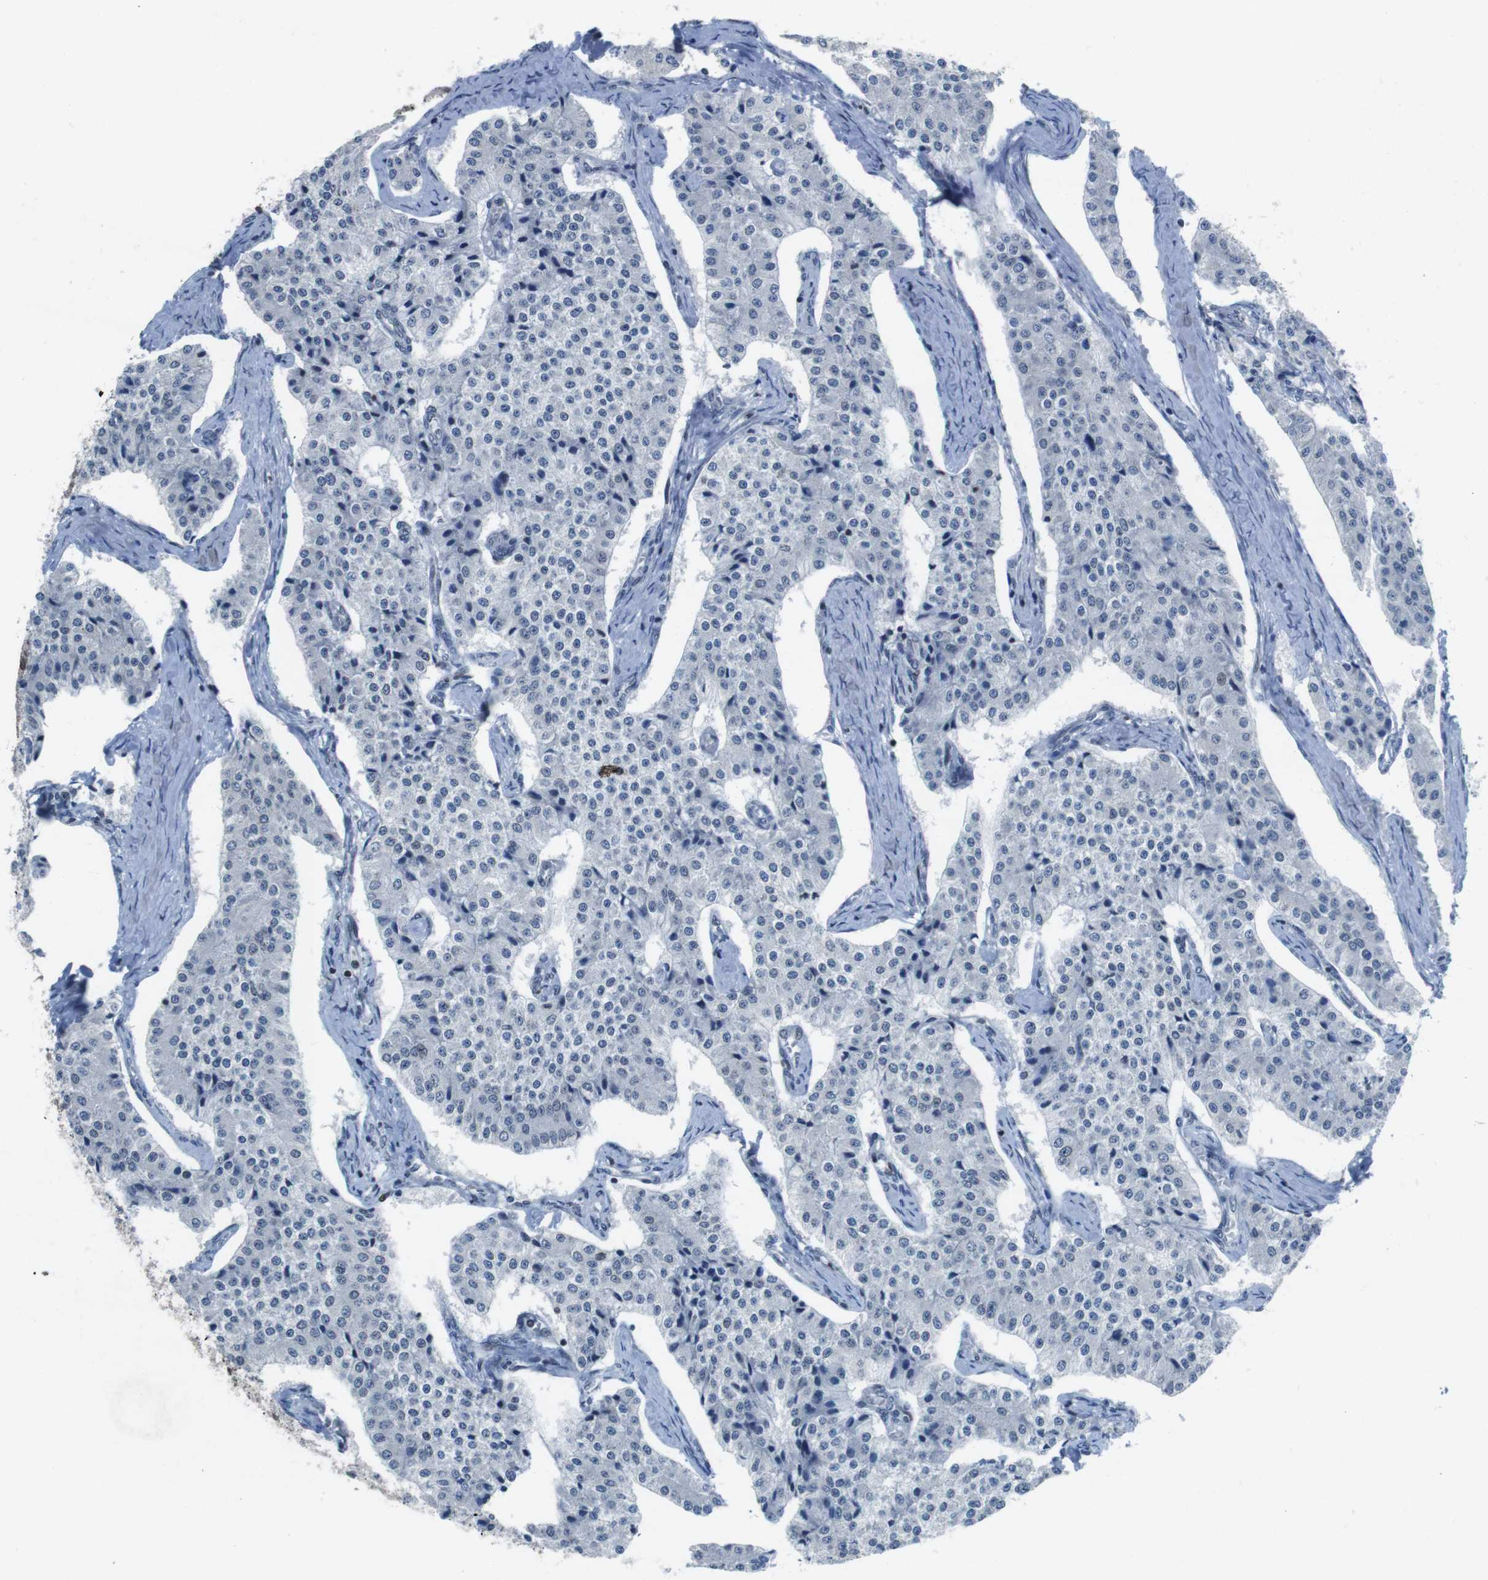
{"staining": {"intensity": "negative", "quantity": "none", "location": "none"}, "tissue": "carcinoid", "cell_type": "Tumor cells", "image_type": "cancer", "snomed": [{"axis": "morphology", "description": "Carcinoid, malignant, NOS"}, {"axis": "topography", "description": "Colon"}], "caption": "IHC histopathology image of neoplastic tissue: carcinoid (malignant) stained with DAB reveals no significant protein positivity in tumor cells. (Brightfield microscopy of DAB (3,3'-diaminobenzidine) IHC at high magnification).", "gene": "MAD1L1", "patient": {"sex": "female", "age": 52}}